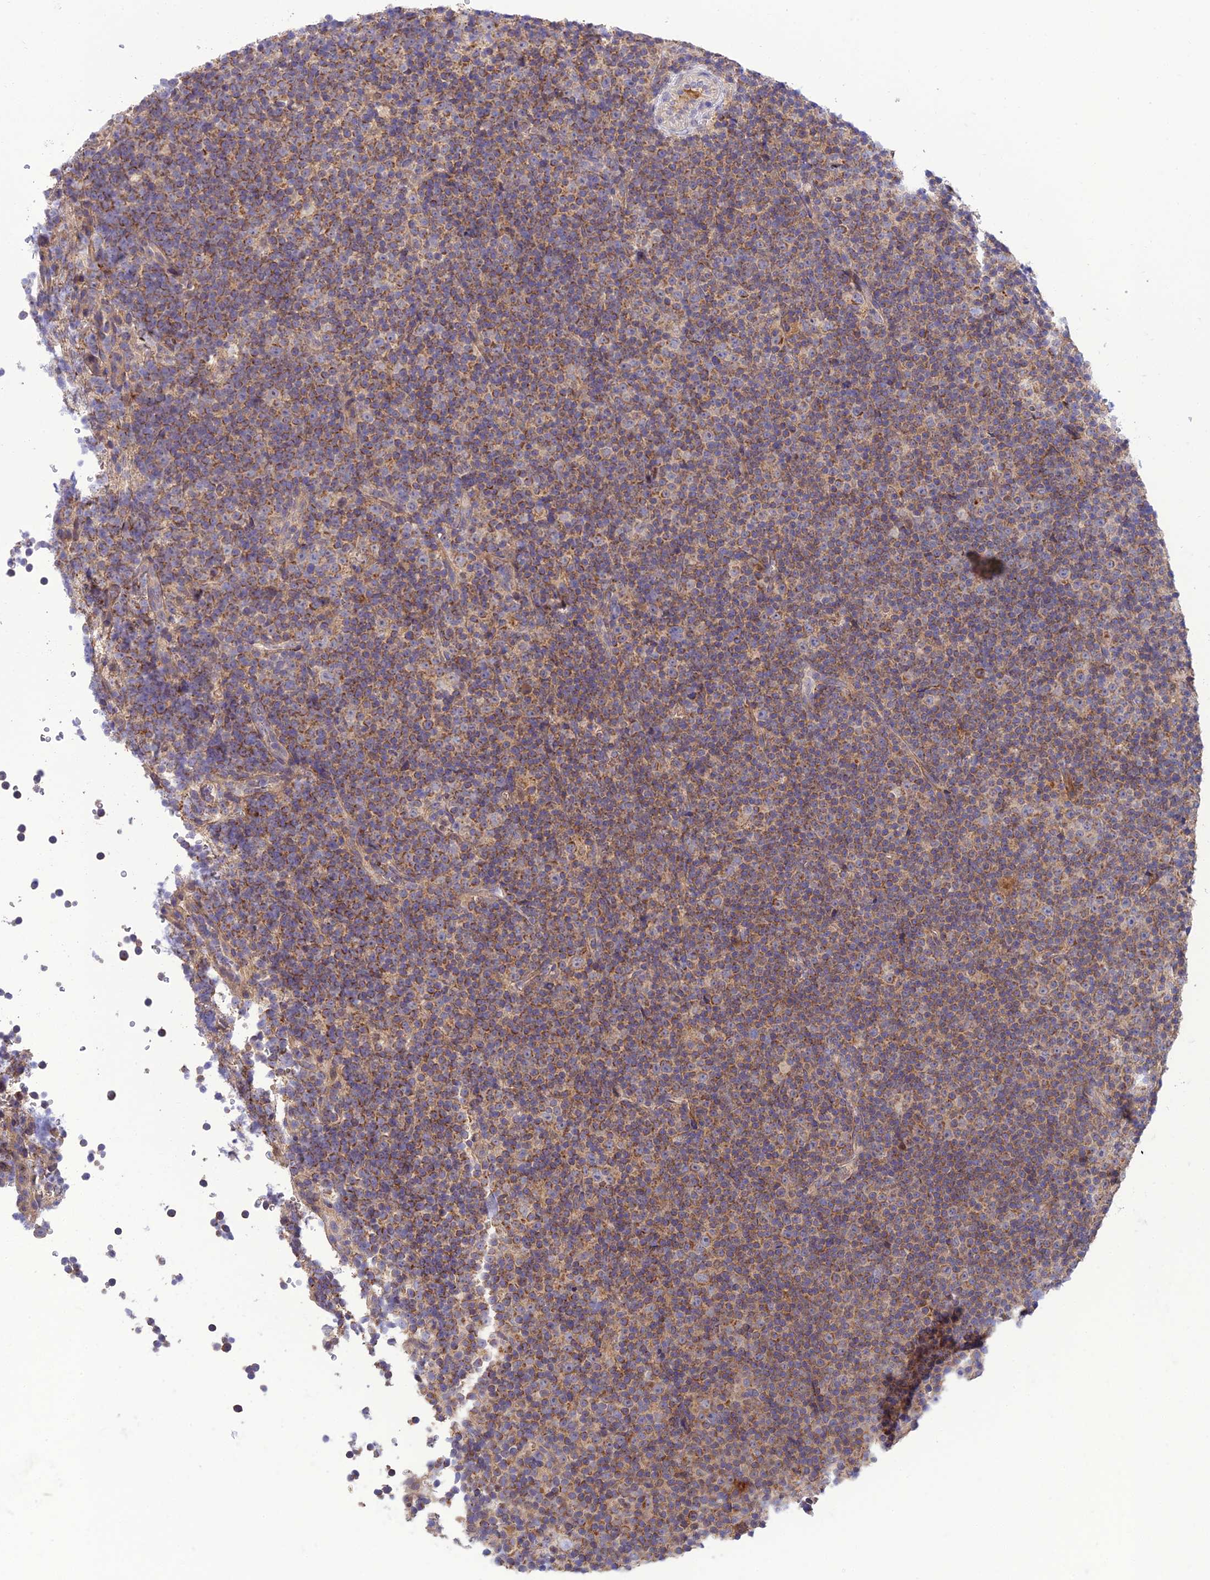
{"staining": {"intensity": "moderate", "quantity": "25%-75%", "location": "cytoplasmic/membranous"}, "tissue": "lymphoma", "cell_type": "Tumor cells", "image_type": "cancer", "snomed": [{"axis": "morphology", "description": "Malignant lymphoma, non-Hodgkin's type, Low grade"}, {"axis": "topography", "description": "Lymph node"}], "caption": "The immunohistochemical stain highlights moderate cytoplasmic/membranous expression in tumor cells of malignant lymphoma, non-Hodgkin's type (low-grade) tissue.", "gene": "IRAK3", "patient": {"sex": "female", "age": 67}}